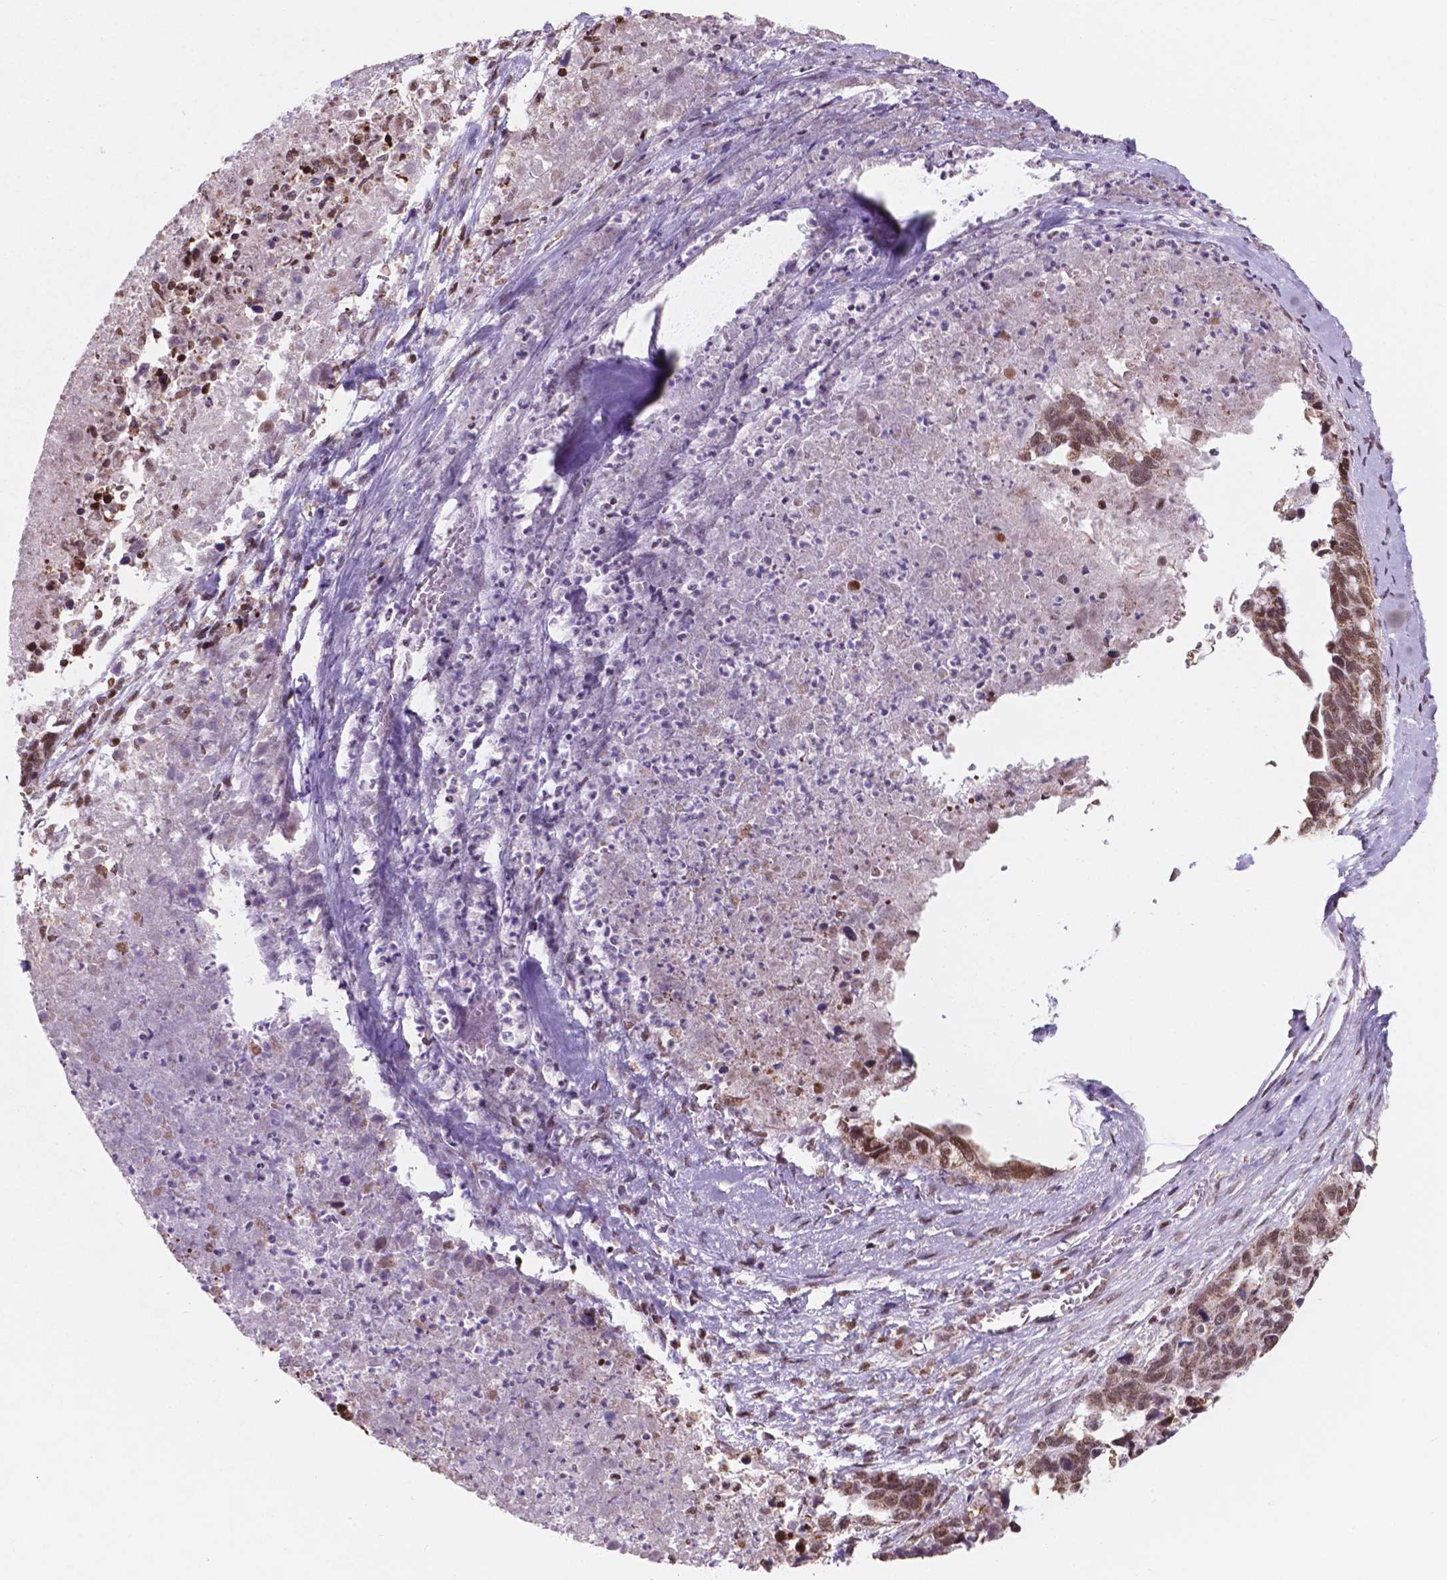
{"staining": {"intensity": "moderate", "quantity": "25%-75%", "location": "cytoplasmic/membranous,nuclear"}, "tissue": "ovarian cancer", "cell_type": "Tumor cells", "image_type": "cancer", "snomed": [{"axis": "morphology", "description": "Cystadenocarcinoma, serous, NOS"}, {"axis": "topography", "description": "Ovary"}], "caption": "Ovarian cancer tissue shows moderate cytoplasmic/membranous and nuclear positivity in approximately 25%-75% of tumor cells, visualized by immunohistochemistry. The staining was performed using DAB (3,3'-diaminobenzidine), with brown indicating positive protein expression. Nuclei are stained blue with hematoxylin.", "gene": "NDUFA10", "patient": {"sex": "female", "age": 69}}